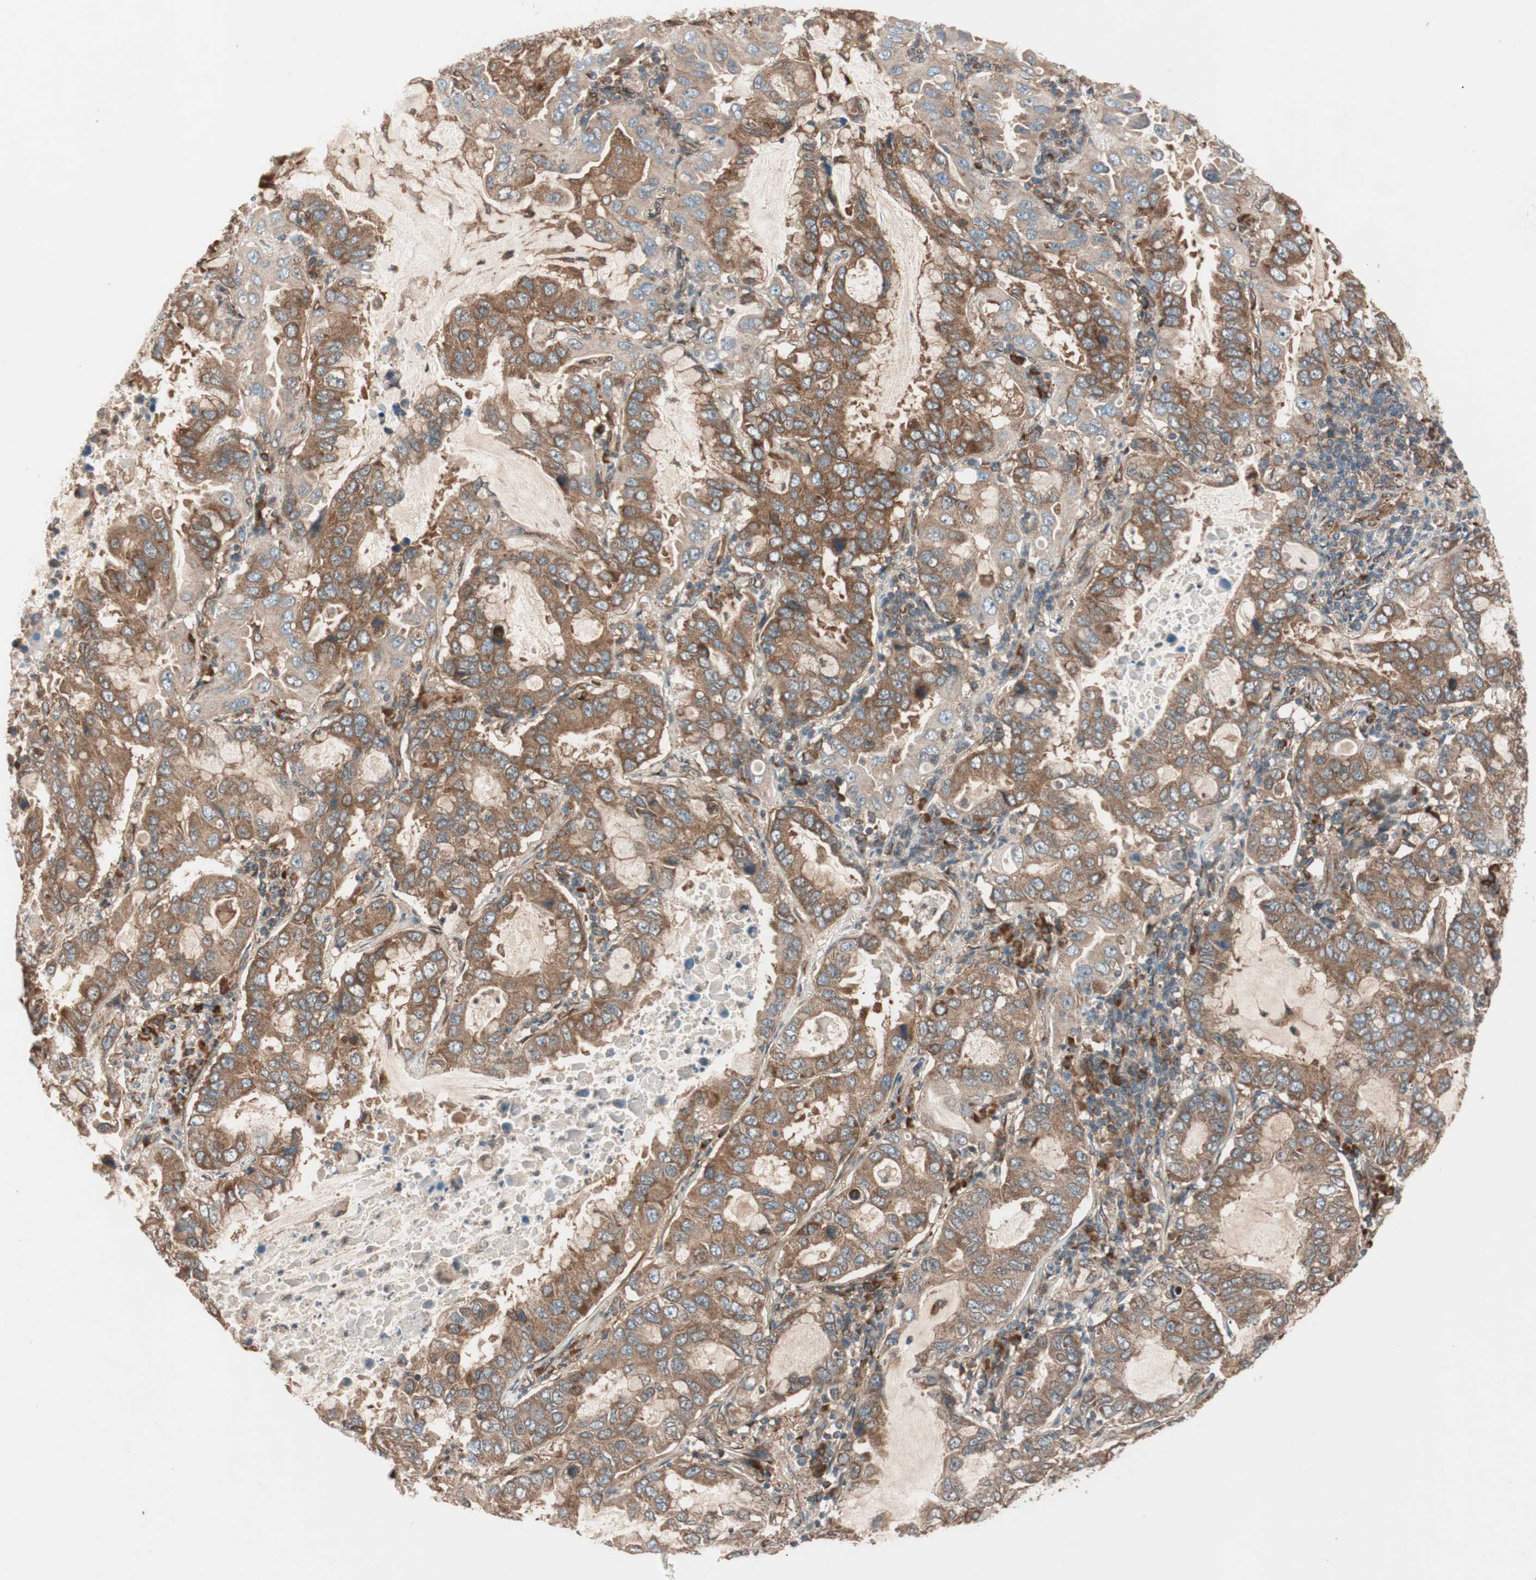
{"staining": {"intensity": "moderate", "quantity": ">75%", "location": "cytoplasmic/membranous"}, "tissue": "lung cancer", "cell_type": "Tumor cells", "image_type": "cancer", "snomed": [{"axis": "morphology", "description": "Adenocarcinoma, NOS"}, {"axis": "topography", "description": "Lung"}], "caption": "Protein expression analysis of human lung cancer reveals moderate cytoplasmic/membranous positivity in approximately >75% of tumor cells.", "gene": "RAB5A", "patient": {"sex": "male", "age": 64}}